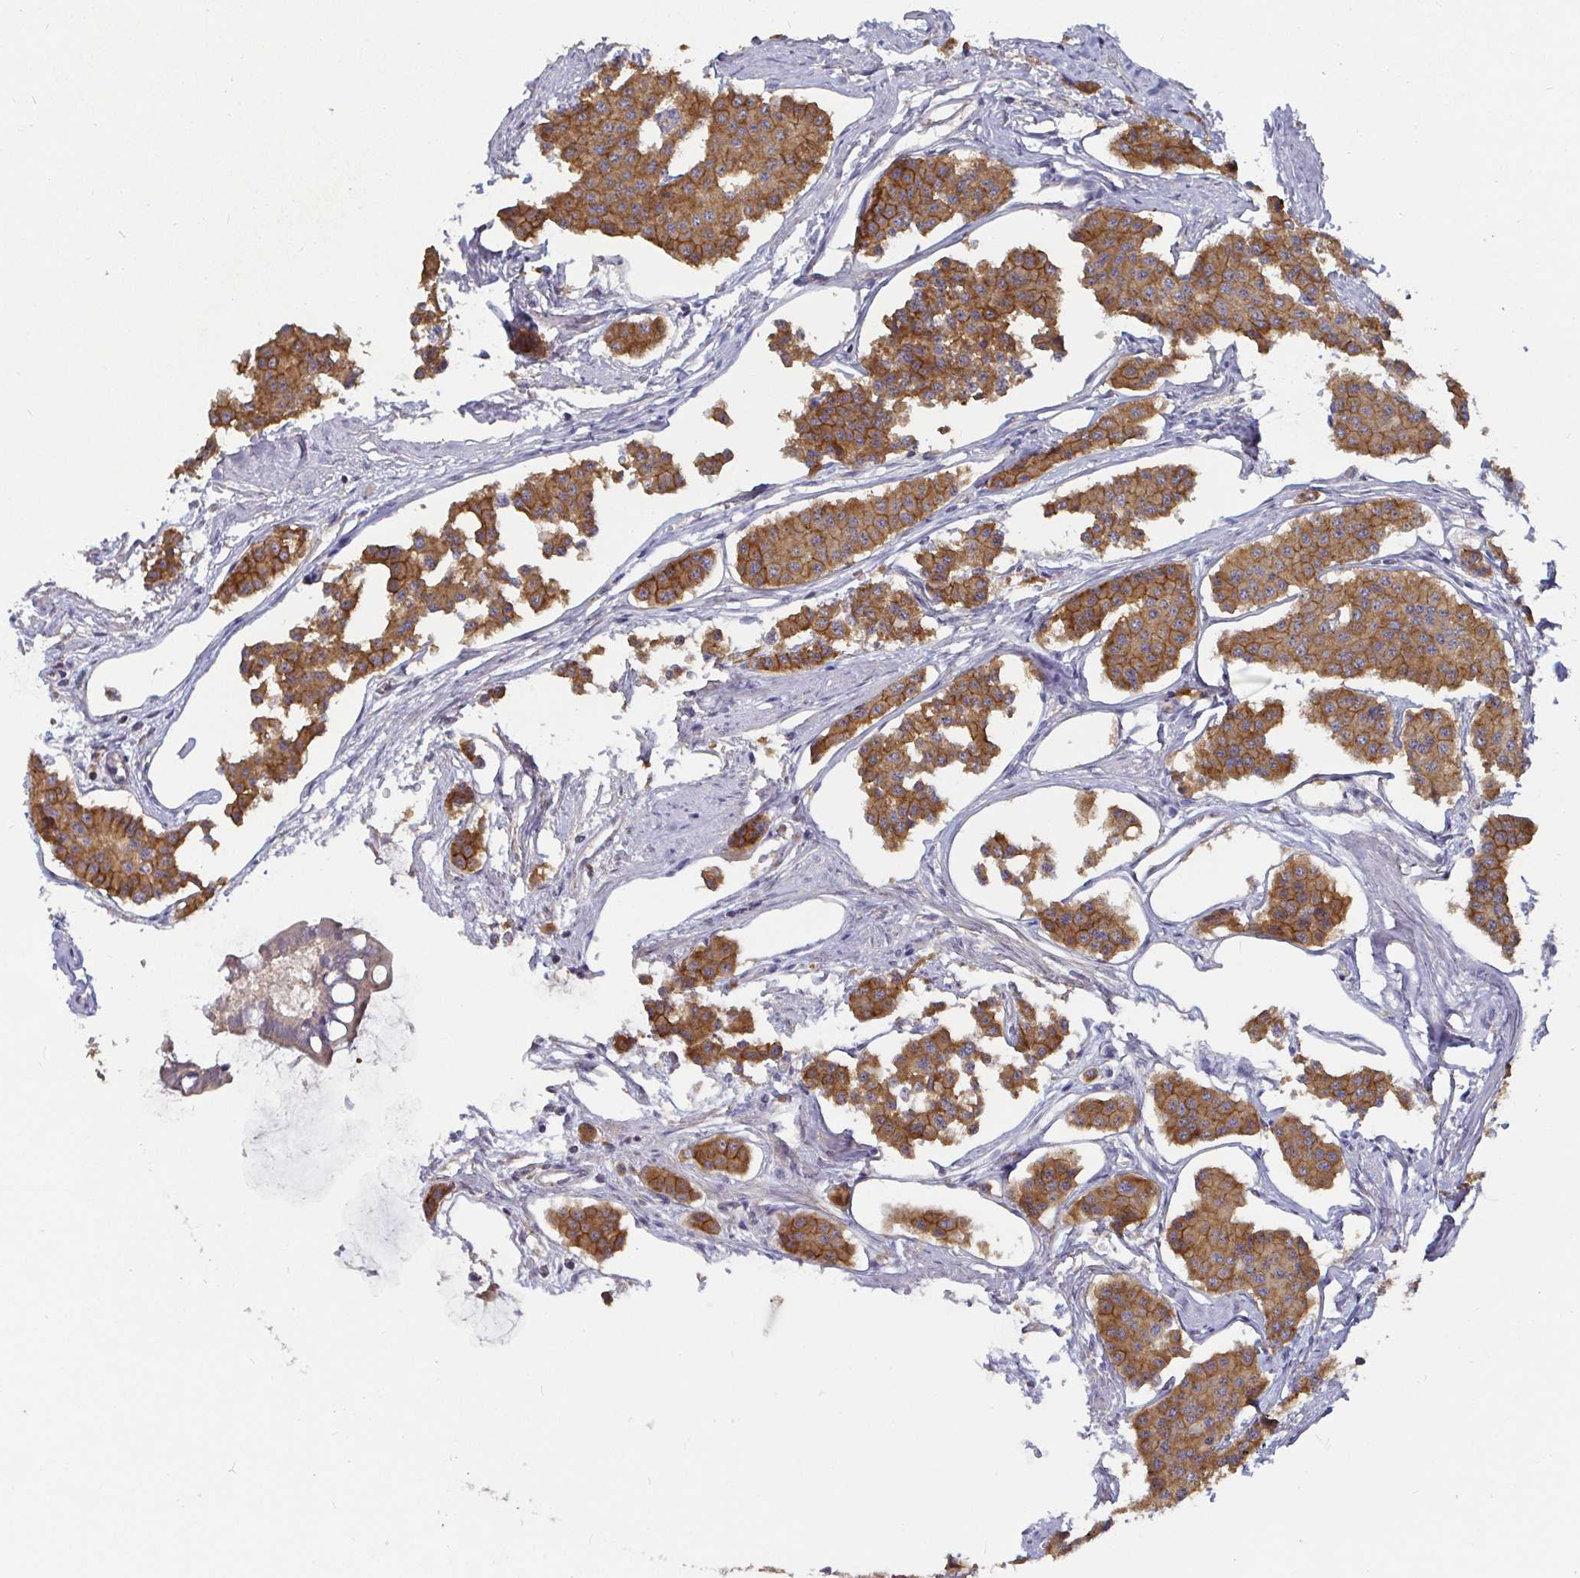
{"staining": {"intensity": "moderate", "quantity": ">75%", "location": "cytoplasmic/membranous"}, "tissue": "carcinoid", "cell_type": "Tumor cells", "image_type": "cancer", "snomed": [{"axis": "morphology", "description": "Carcinoid, malignant, NOS"}, {"axis": "topography", "description": "Small intestine"}], "caption": "Moderate cytoplasmic/membranous staining is present in approximately >75% of tumor cells in malignant carcinoid.", "gene": "CDH18", "patient": {"sex": "female", "age": 65}}